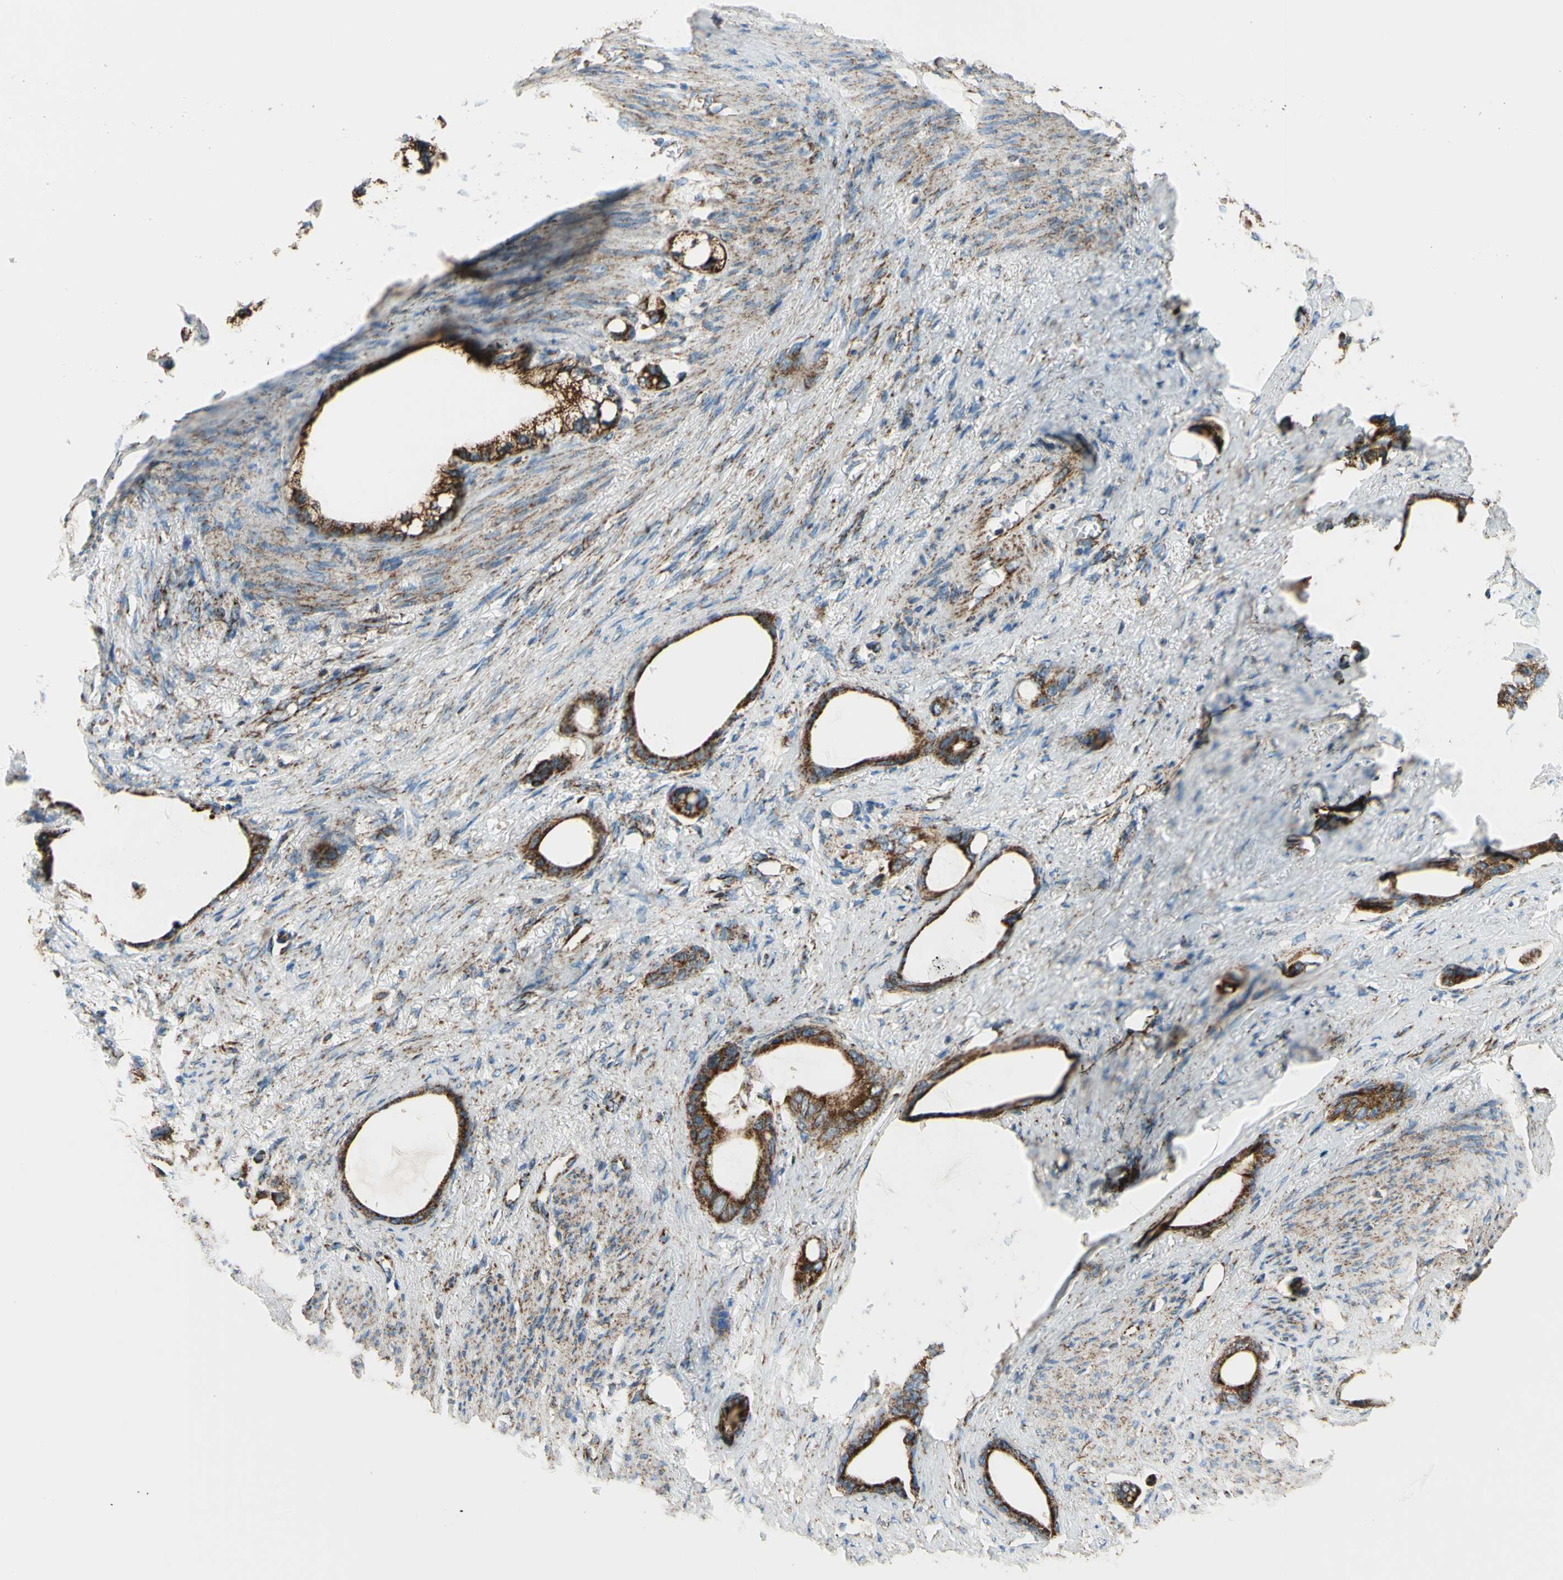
{"staining": {"intensity": "strong", "quantity": ">75%", "location": "cytoplasmic/membranous"}, "tissue": "stomach cancer", "cell_type": "Tumor cells", "image_type": "cancer", "snomed": [{"axis": "morphology", "description": "Adenocarcinoma, NOS"}, {"axis": "topography", "description": "Stomach"}], "caption": "This image reveals immunohistochemistry staining of stomach cancer (adenocarcinoma), with high strong cytoplasmic/membranous expression in about >75% of tumor cells.", "gene": "MAVS", "patient": {"sex": "female", "age": 75}}